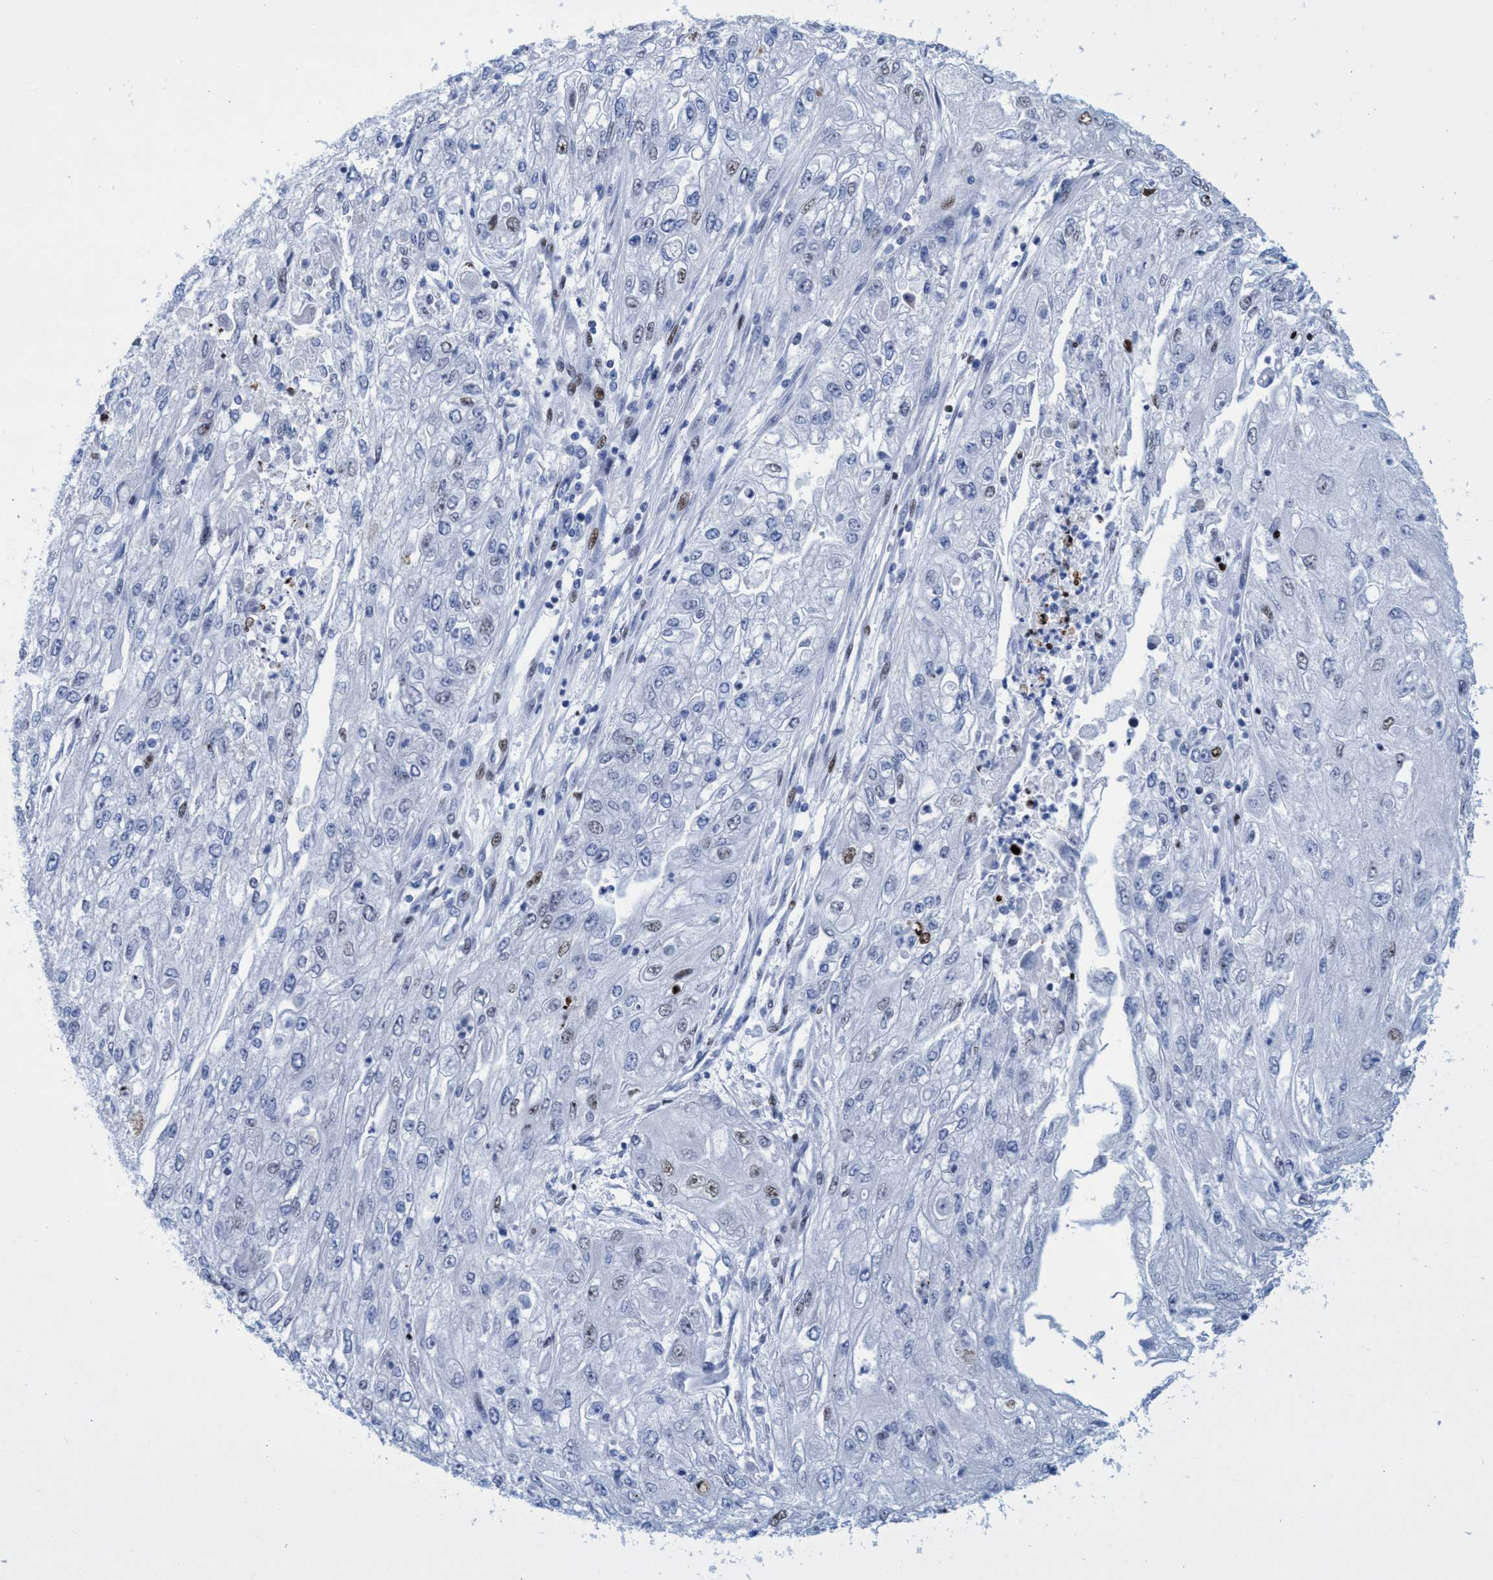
{"staining": {"intensity": "weak", "quantity": "<25%", "location": "nuclear"}, "tissue": "endometrial cancer", "cell_type": "Tumor cells", "image_type": "cancer", "snomed": [{"axis": "morphology", "description": "Adenocarcinoma, NOS"}, {"axis": "topography", "description": "Endometrium"}], "caption": "Immunohistochemical staining of endometrial adenocarcinoma reveals no significant positivity in tumor cells.", "gene": "R3HCC1", "patient": {"sex": "female", "age": 49}}